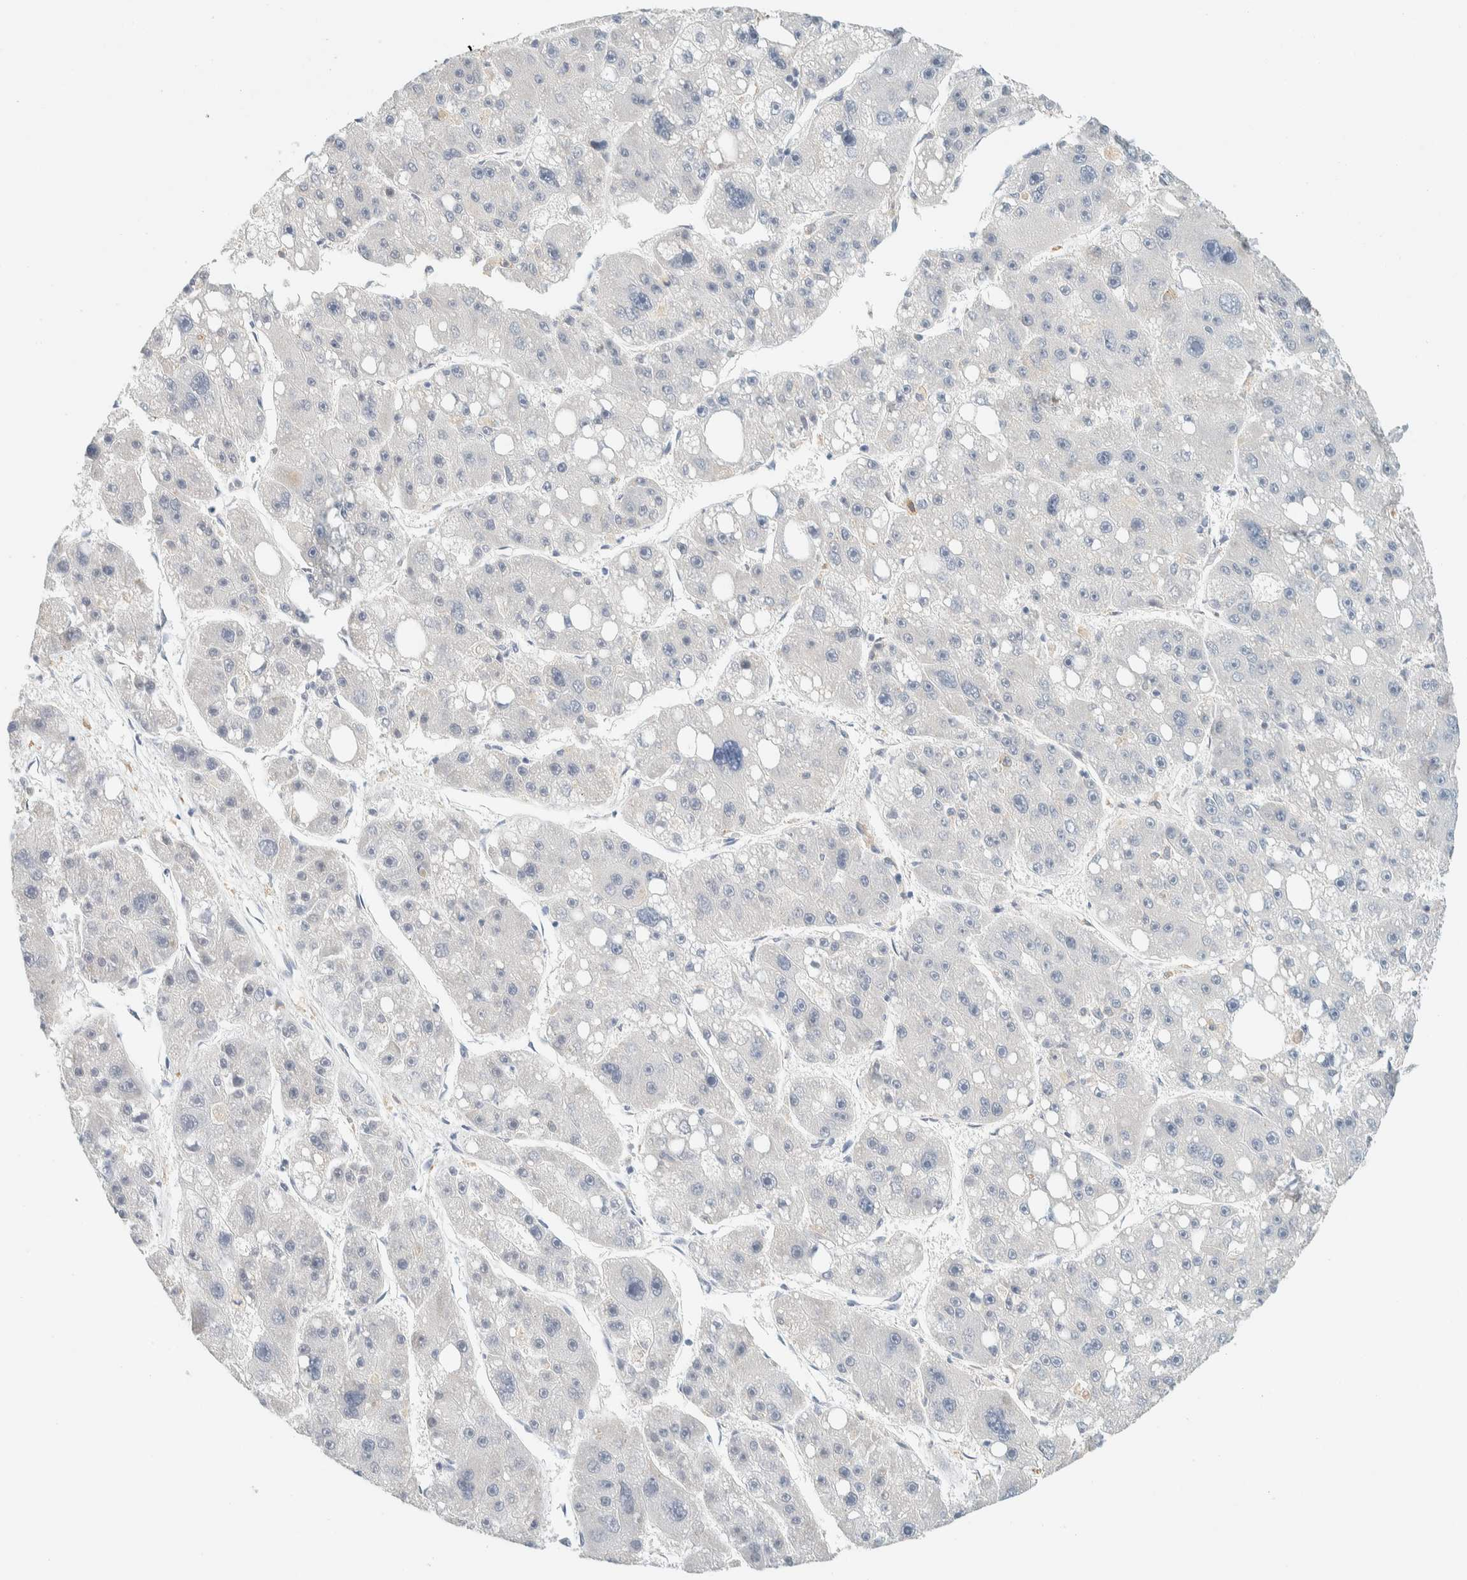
{"staining": {"intensity": "negative", "quantity": "none", "location": "none"}, "tissue": "liver cancer", "cell_type": "Tumor cells", "image_type": "cancer", "snomed": [{"axis": "morphology", "description": "Carcinoma, Hepatocellular, NOS"}, {"axis": "topography", "description": "Liver"}], "caption": "This is an IHC photomicrograph of liver cancer. There is no staining in tumor cells.", "gene": "SUMF2", "patient": {"sex": "female", "age": 61}}